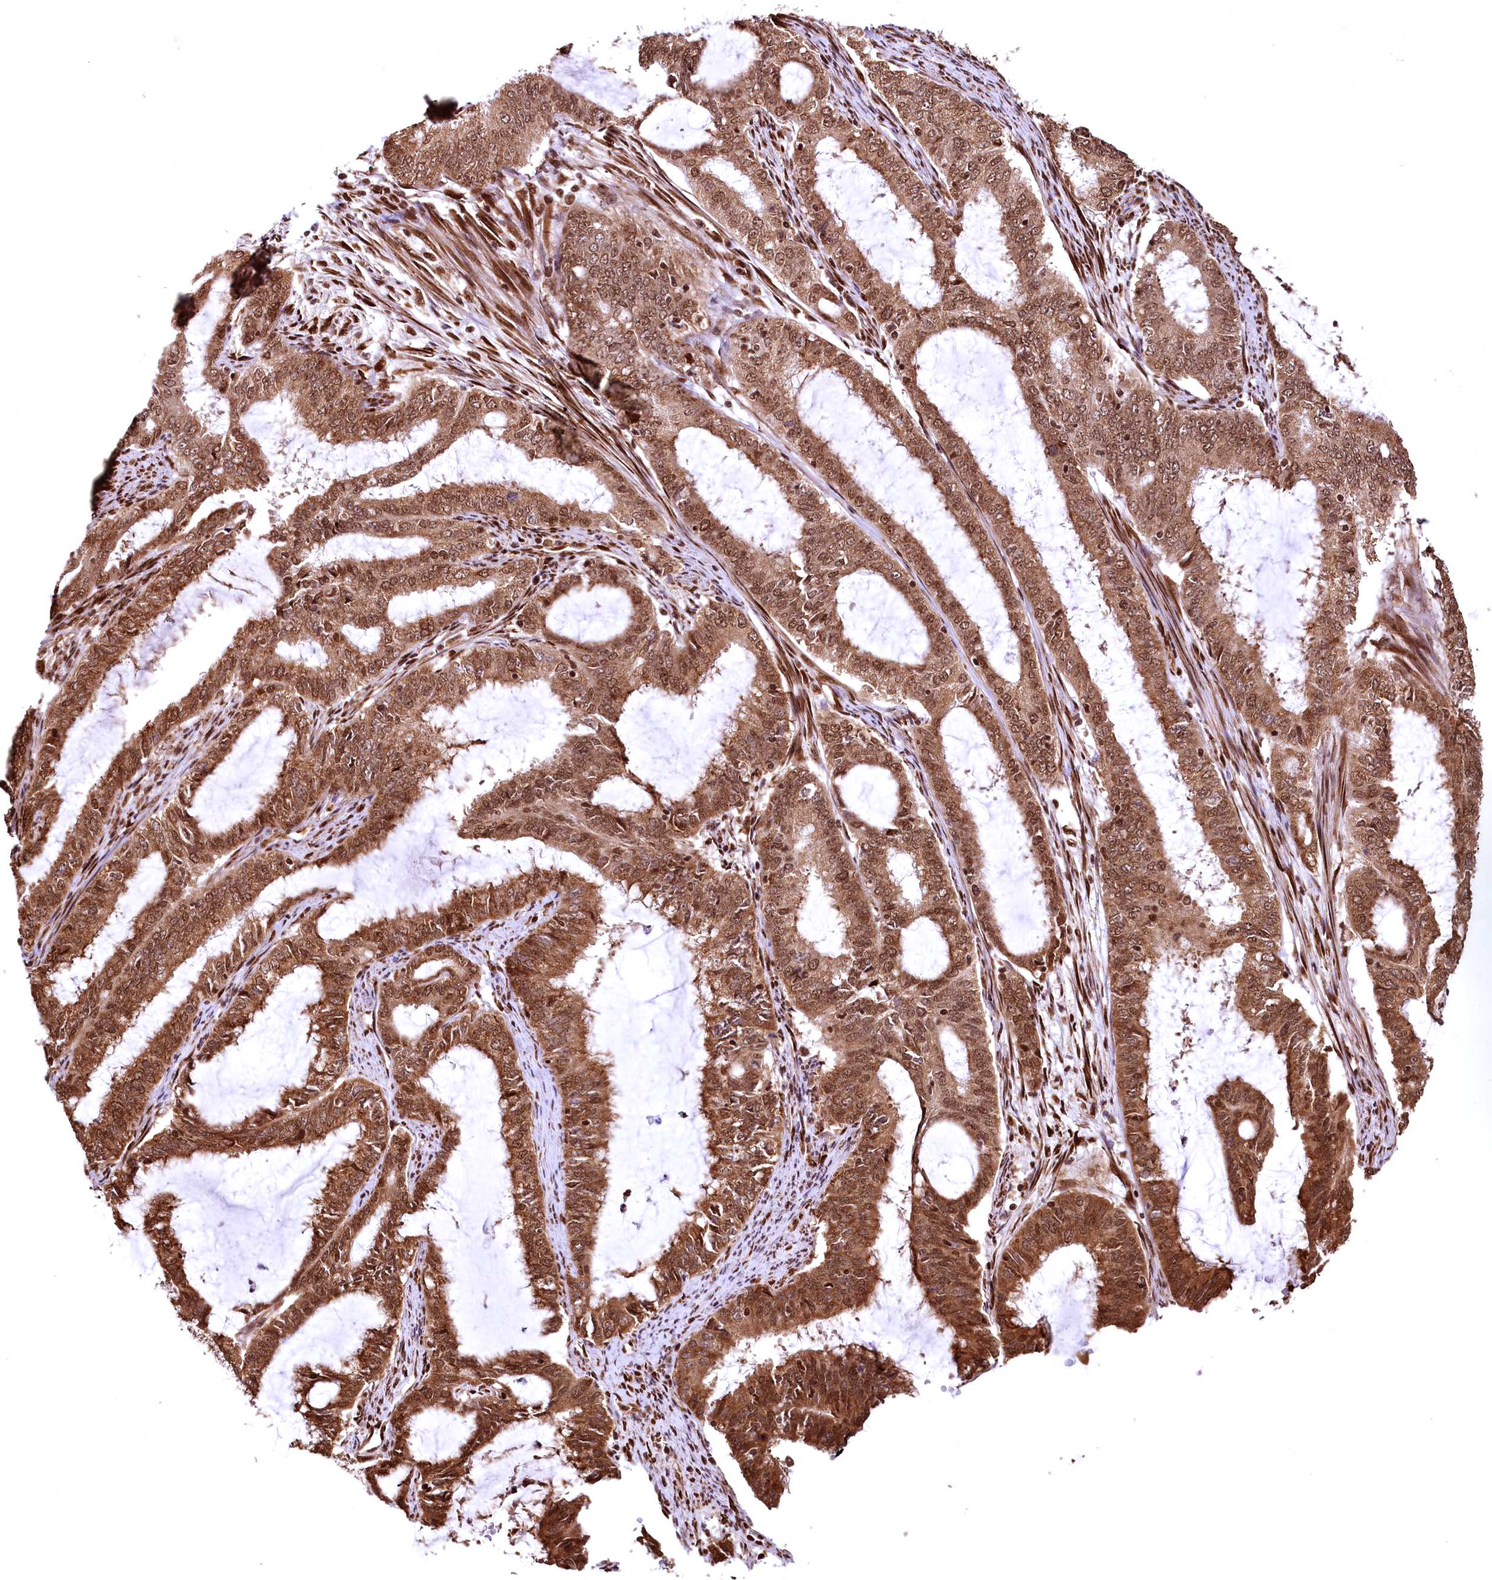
{"staining": {"intensity": "moderate", "quantity": ">75%", "location": "cytoplasmic/membranous,nuclear"}, "tissue": "endometrial cancer", "cell_type": "Tumor cells", "image_type": "cancer", "snomed": [{"axis": "morphology", "description": "Adenocarcinoma, NOS"}, {"axis": "topography", "description": "Endometrium"}], "caption": "Endometrial cancer stained with a protein marker shows moderate staining in tumor cells.", "gene": "PDS5B", "patient": {"sex": "female", "age": 51}}